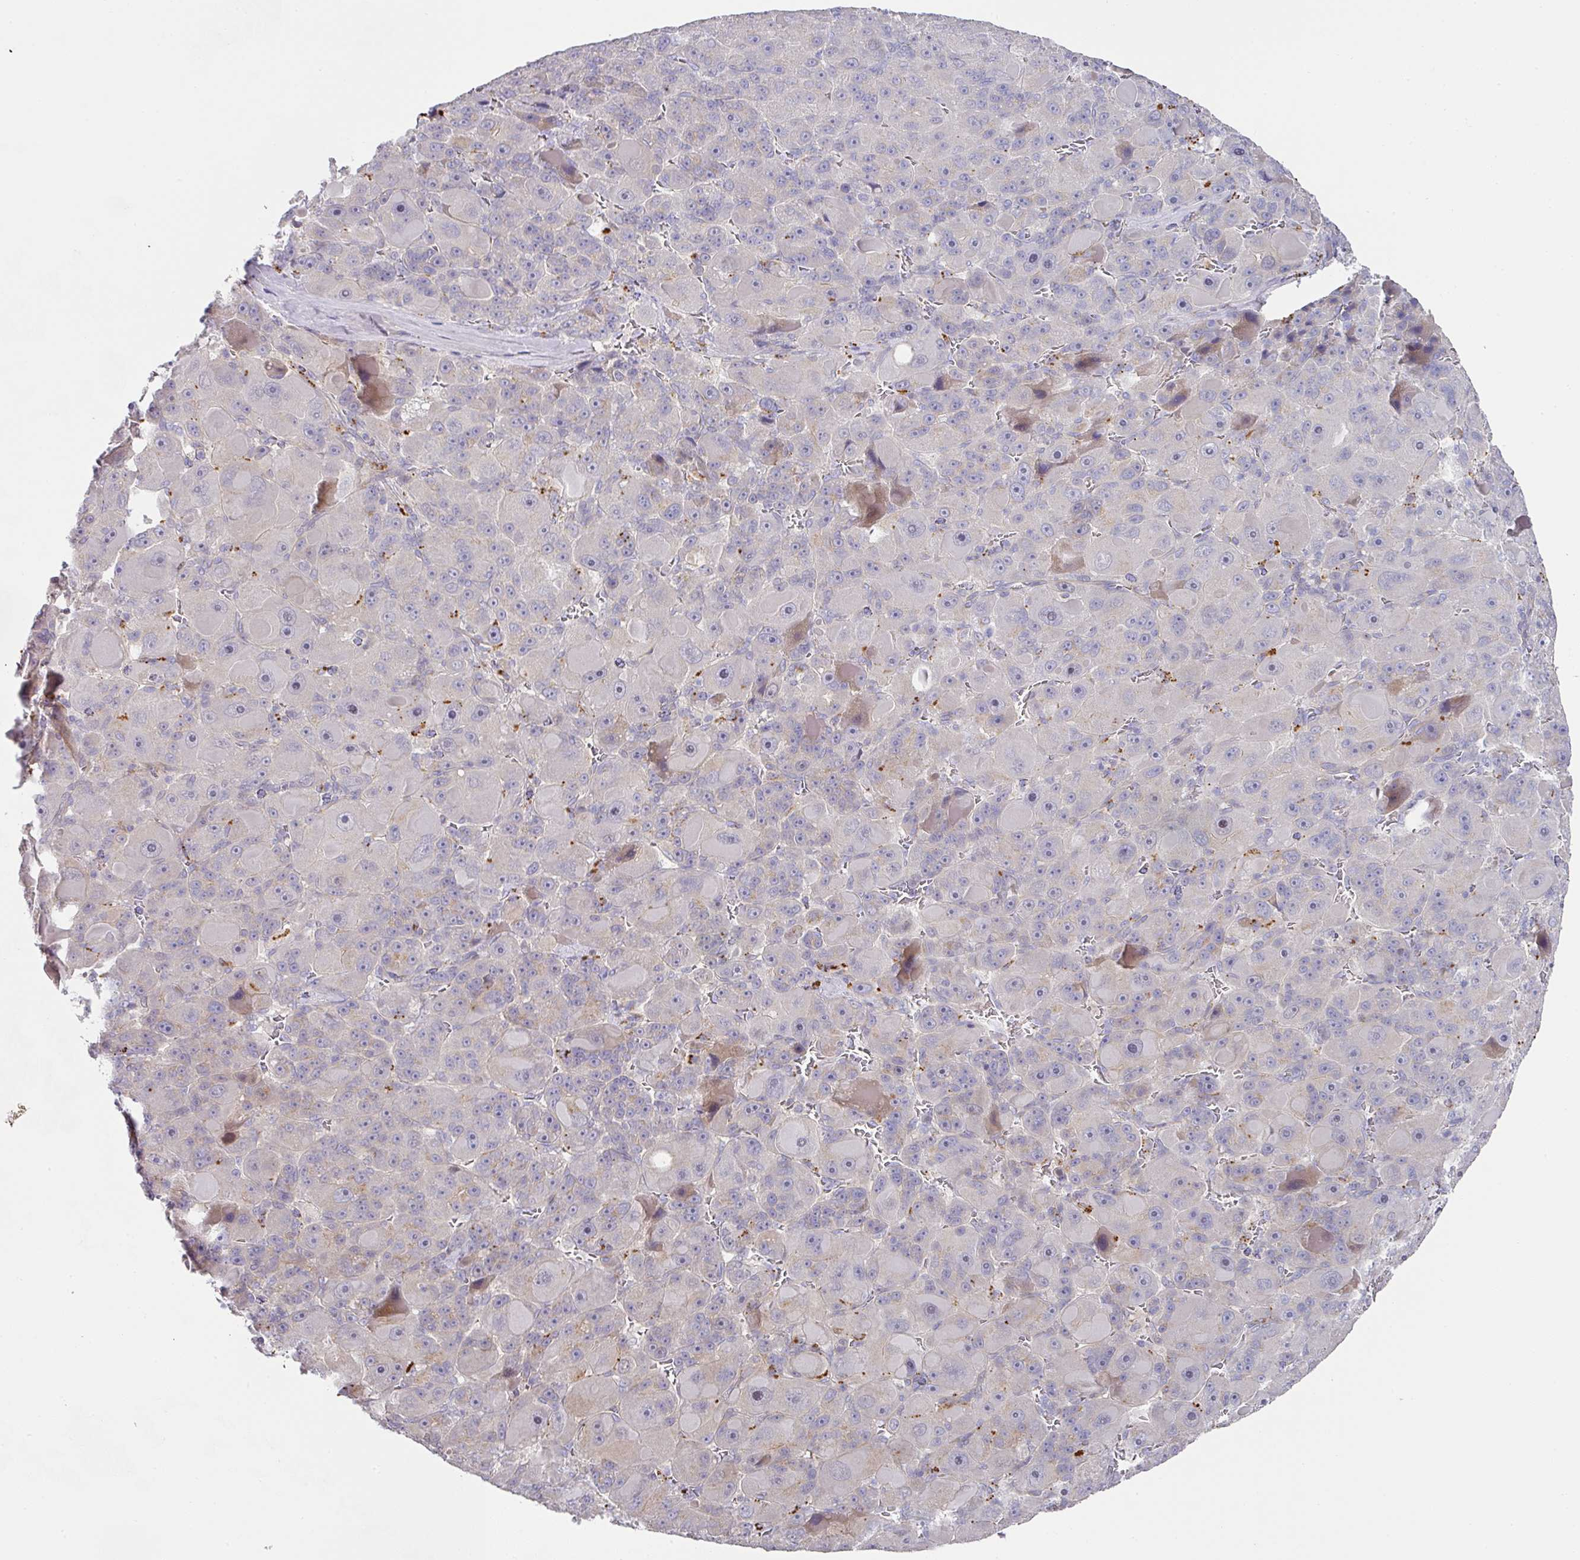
{"staining": {"intensity": "negative", "quantity": "none", "location": "none"}, "tissue": "liver cancer", "cell_type": "Tumor cells", "image_type": "cancer", "snomed": [{"axis": "morphology", "description": "Carcinoma, Hepatocellular, NOS"}, {"axis": "topography", "description": "Liver"}], "caption": "Tumor cells show no significant expression in liver cancer (hepatocellular carcinoma).", "gene": "TARM1", "patient": {"sex": "male", "age": 76}}